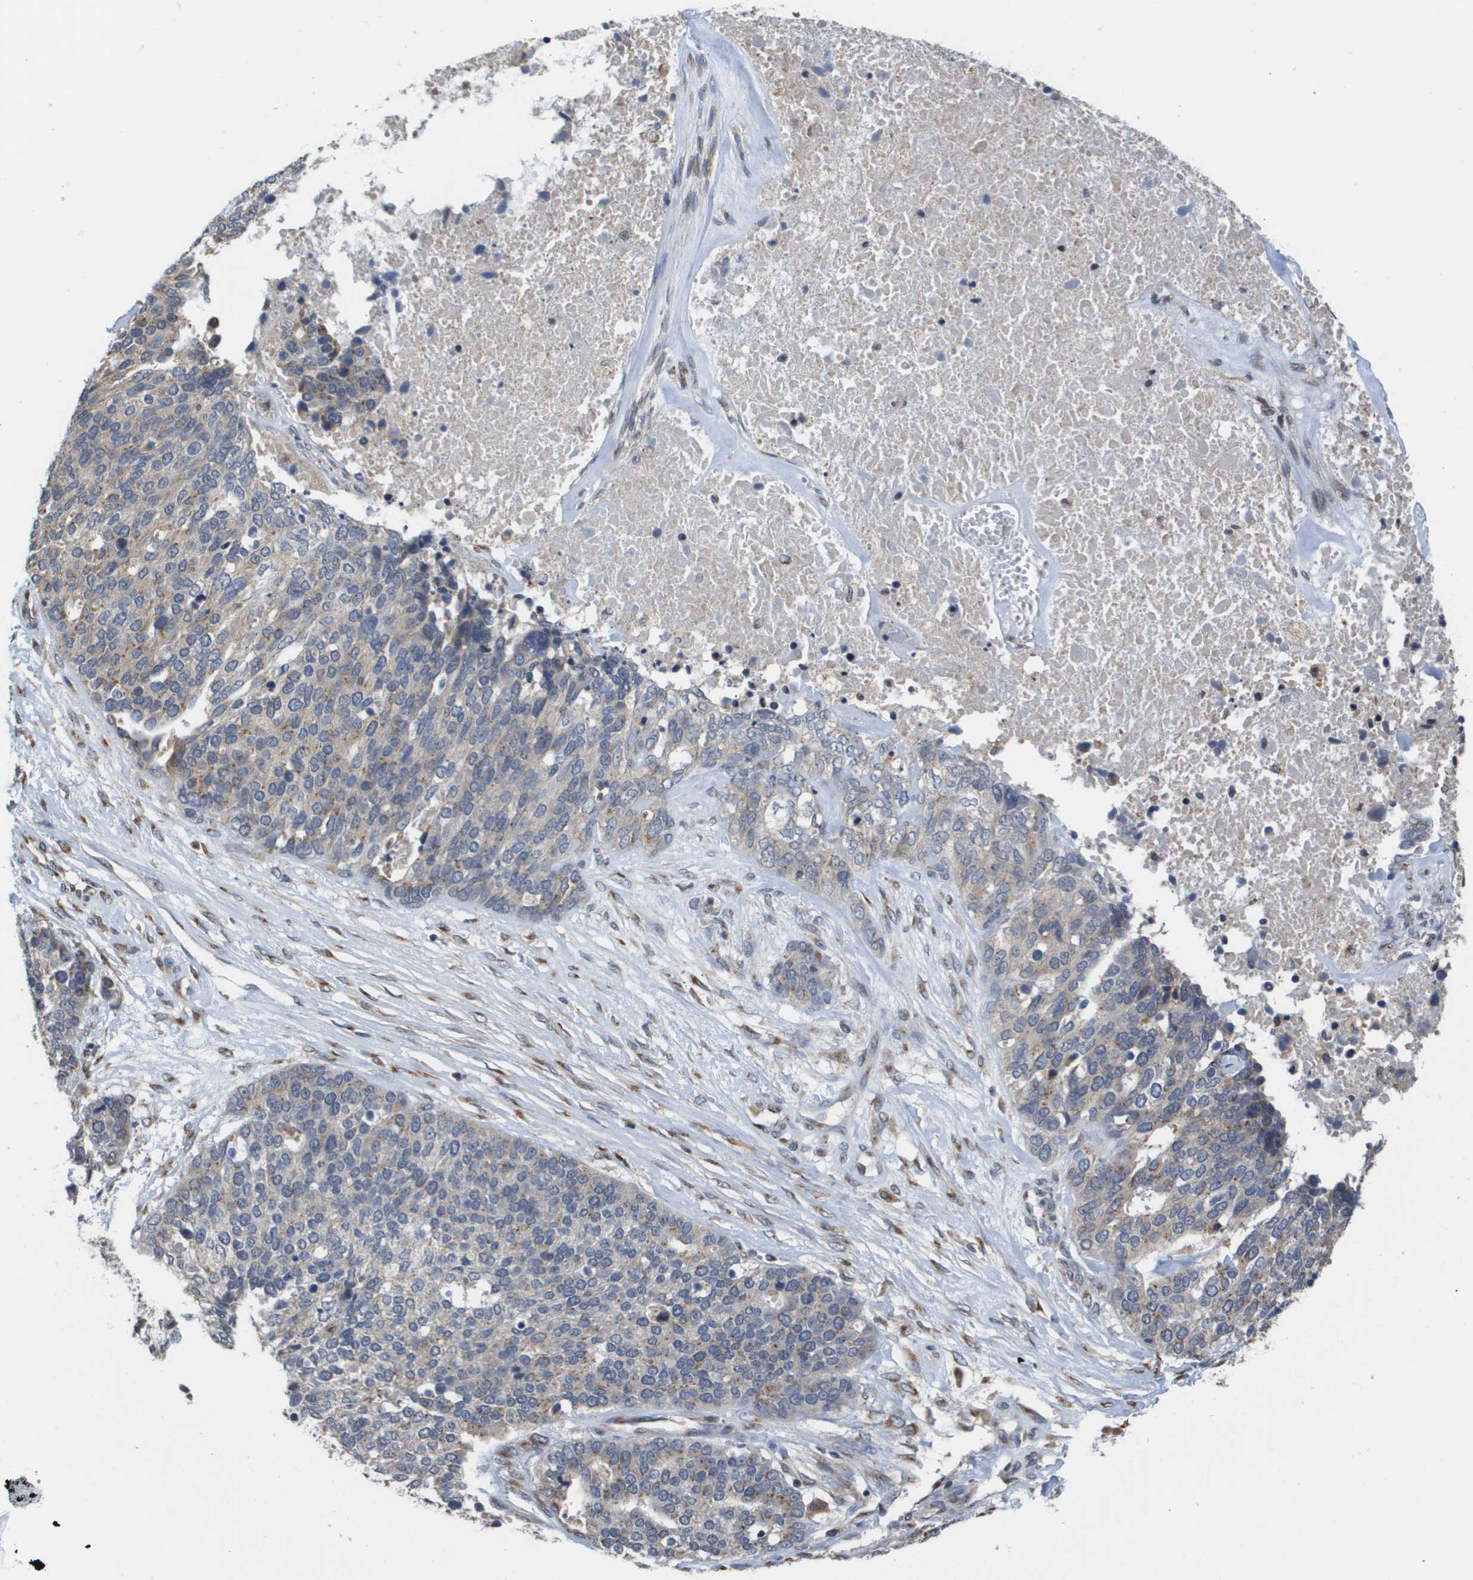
{"staining": {"intensity": "moderate", "quantity": "<25%", "location": "cytoplasmic/membranous"}, "tissue": "ovarian cancer", "cell_type": "Tumor cells", "image_type": "cancer", "snomed": [{"axis": "morphology", "description": "Cystadenocarcinoma, serous, NOS"}, {"axis": "topography", "description": "Ovary"}], "caption": "Protein analysis of serous cystadenocarcinoma (ovarian) tissue demonstrates moderate cytoplasmic/membranous staining in approximately <25% of tumor cells. Immunohistochemistry (ihc) stains the protein of interest in brown and the nuclei are stained blue.", "gene": "PCK1", "patient": {"sex": "female", "age": 44}}